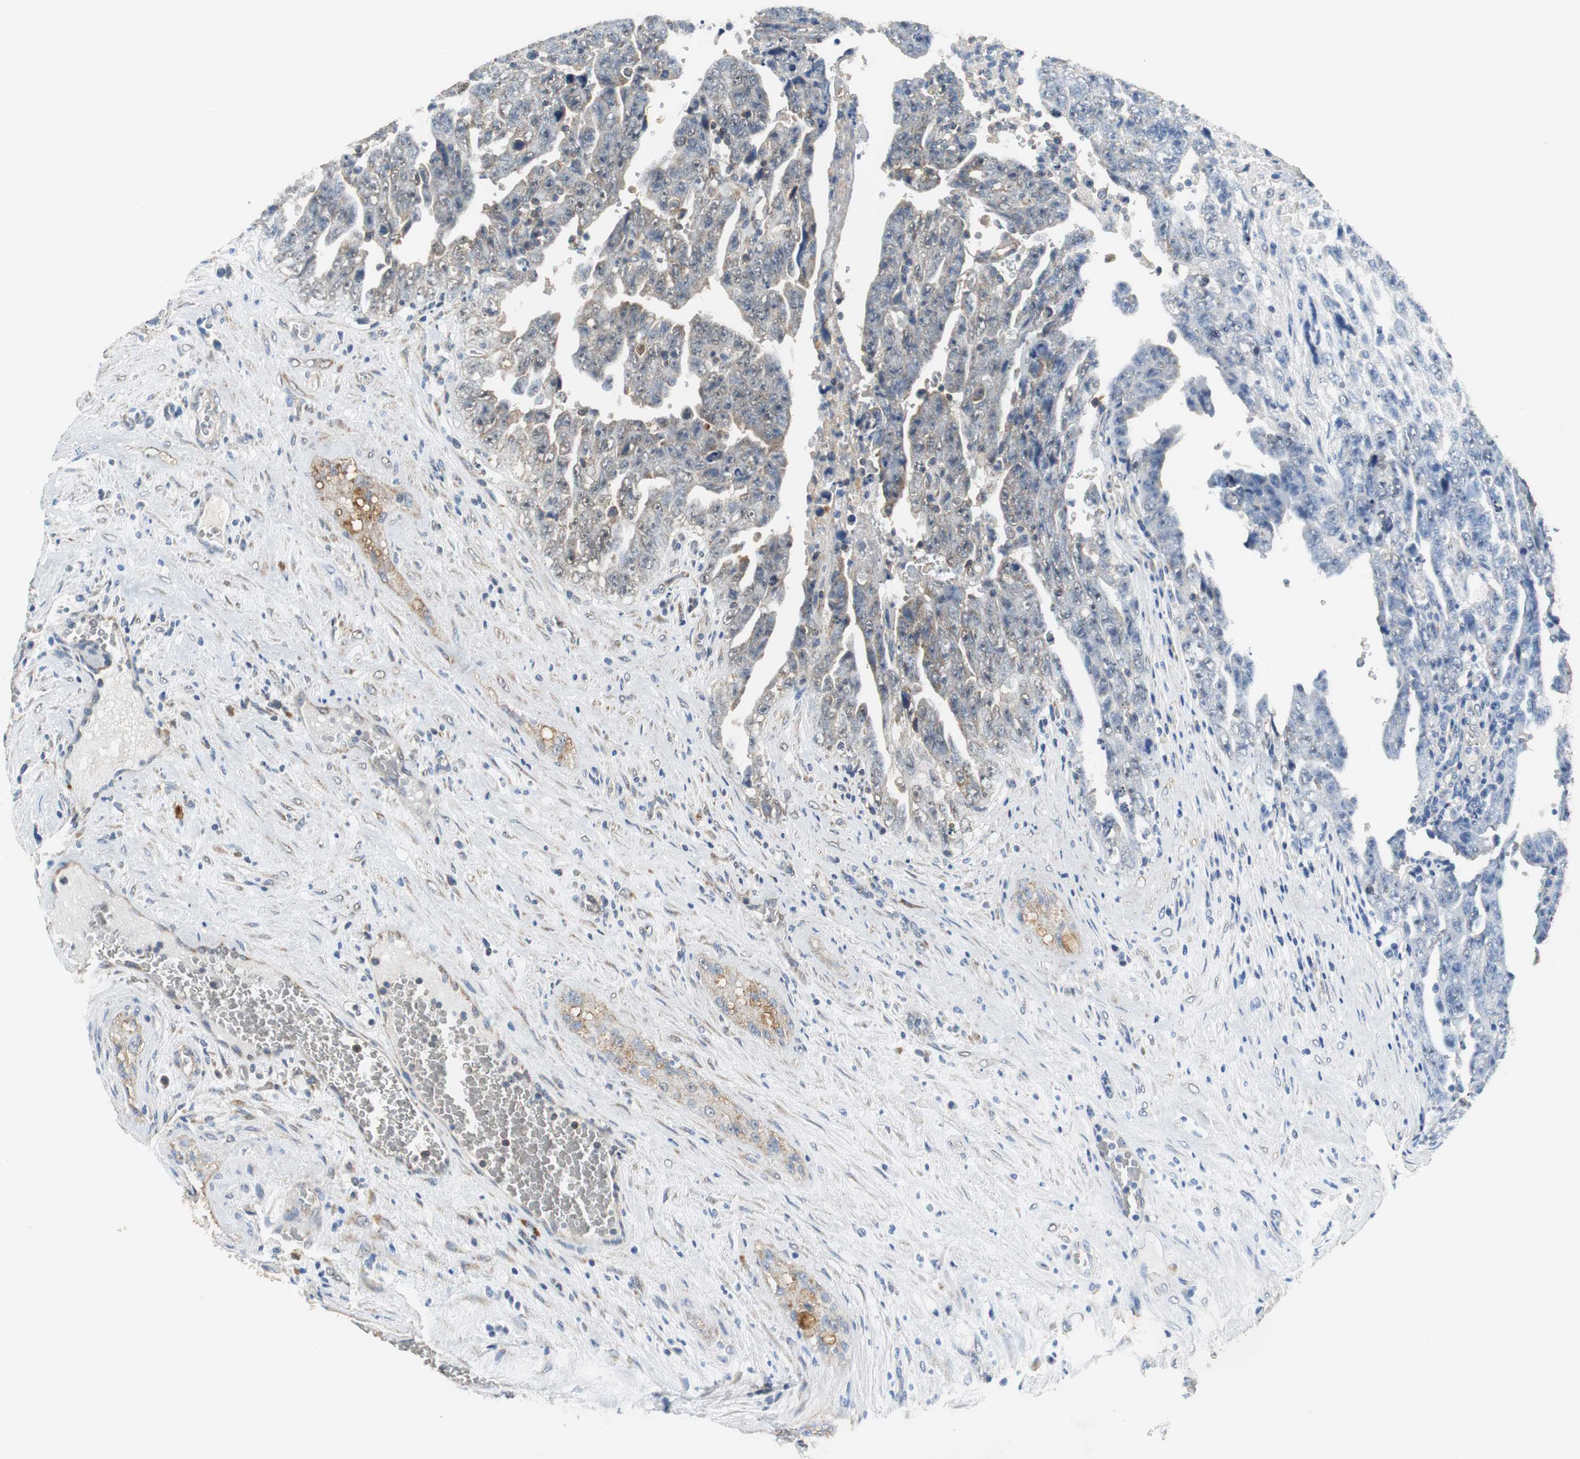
{"staining": {"intensity": "weak", "quantity": "<25%", "location": "cytoplasmic/membranous"}, "tissue": "testis cancer", "cell_type": "Tumor cells", "image_type": "cancer", "snomed": [{"axis": "morphology", "description": "Carcinoma, Embryonal, NOS"}, {"axis": "topography", "description": "Testis"}], "caption": "A high-resolution image shows immunohistochemistry staining of testis embryonal carcinoma, which exhibits no significant staining in tumor cells.", "gene": "NNT", "patient": {"sex": "male", "age": 28}}